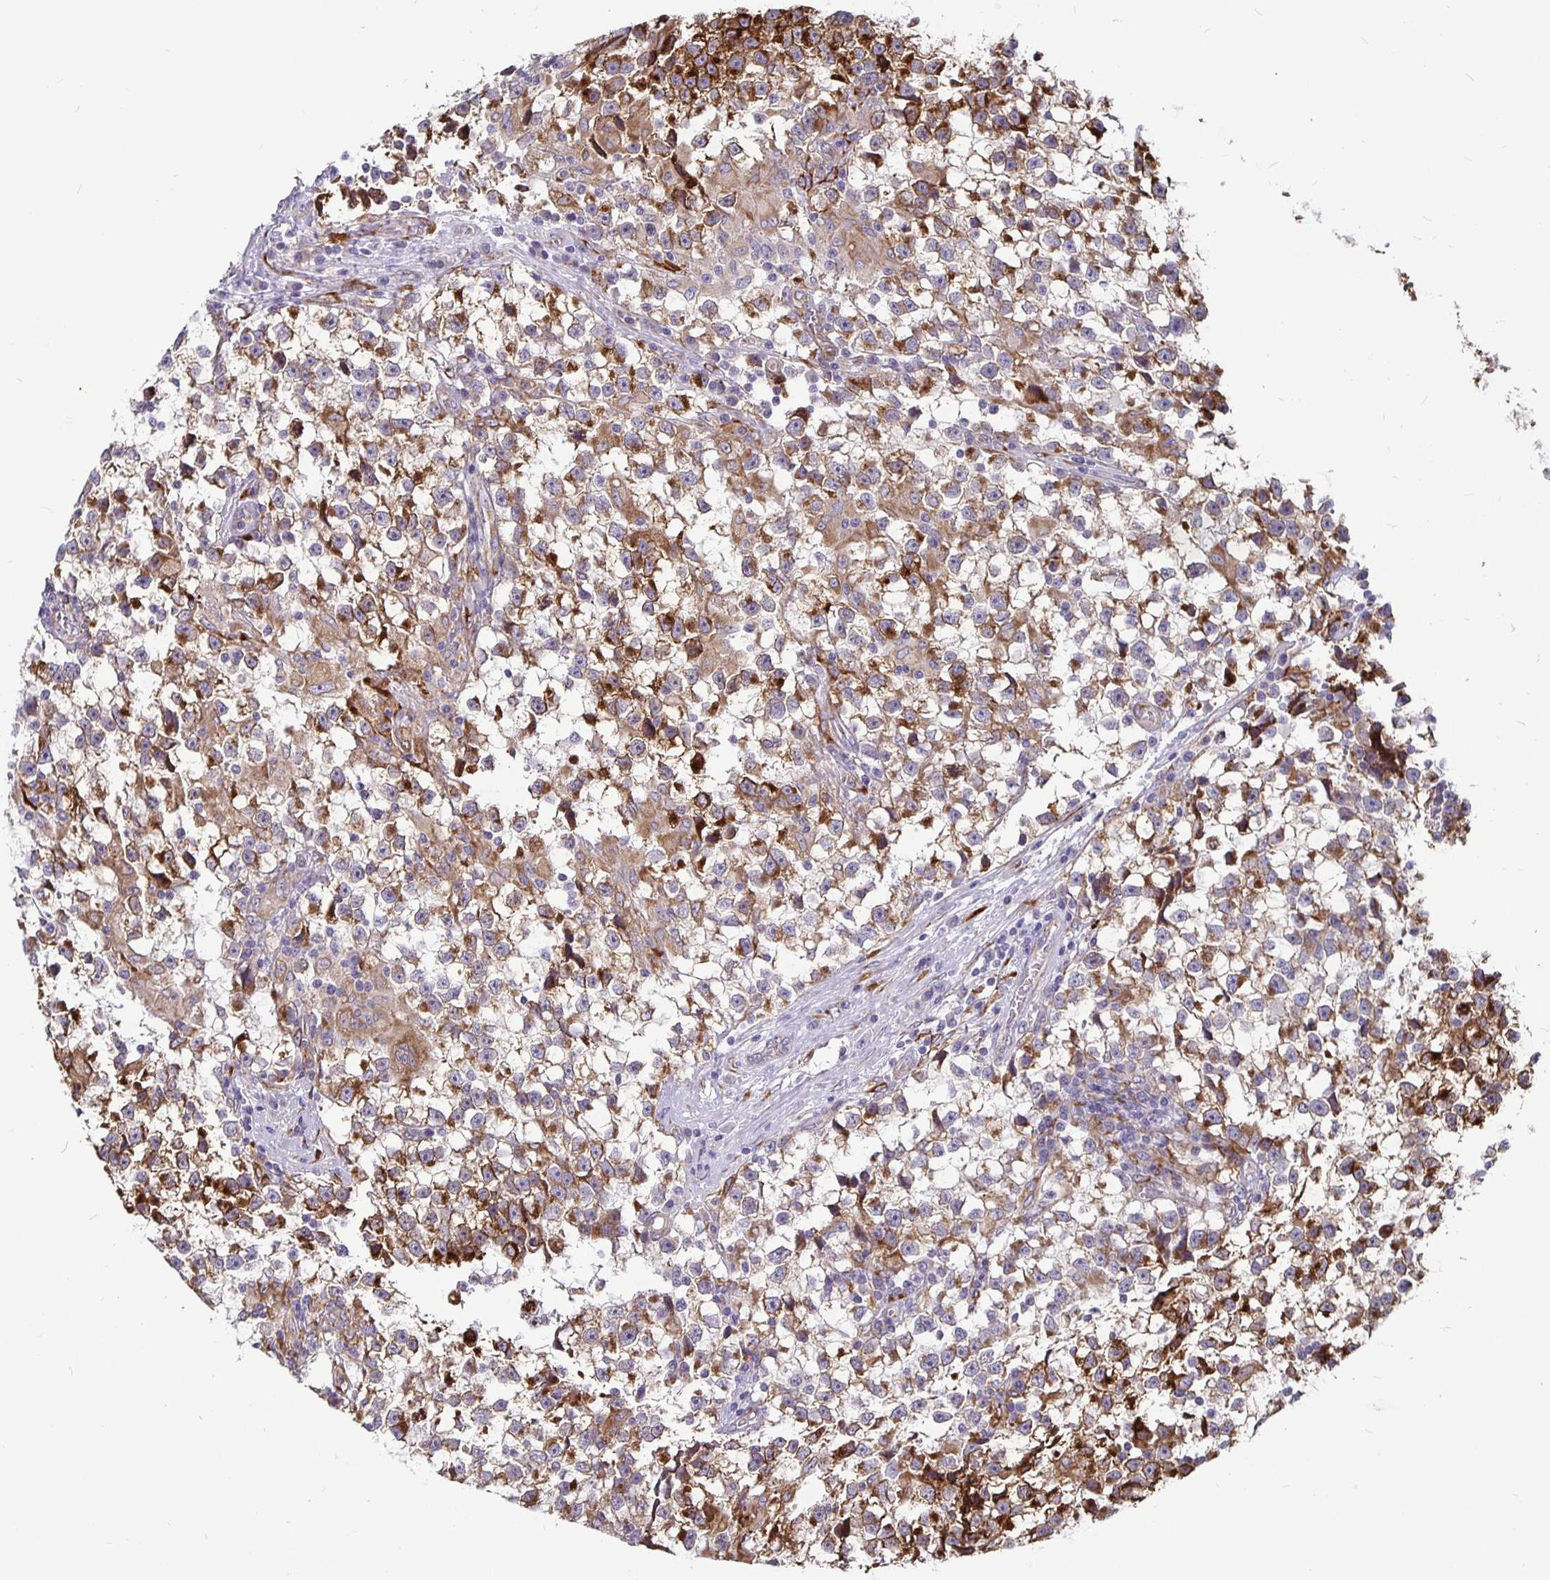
{"staining": {"intensity": "moderate", "quantity": ">75%", "location": "cytoplasmic/membranous"}, "tissue": "testis cancer", "cell_type": "Tumor cells", "image_type": "cancer", "snomed": [{"axis": "morphology", "description": "Seminoma, NOS"}, {"axis": "topography", "description": "Testis"}], "caption": "Human testis seminoma stained with a brown dye demonstrates moderate cytoplasmic/membranous positive expression in about >75% of tumor cells.", "gene": "P4HA2", "patient": {"sex": "male", "age": 31}}